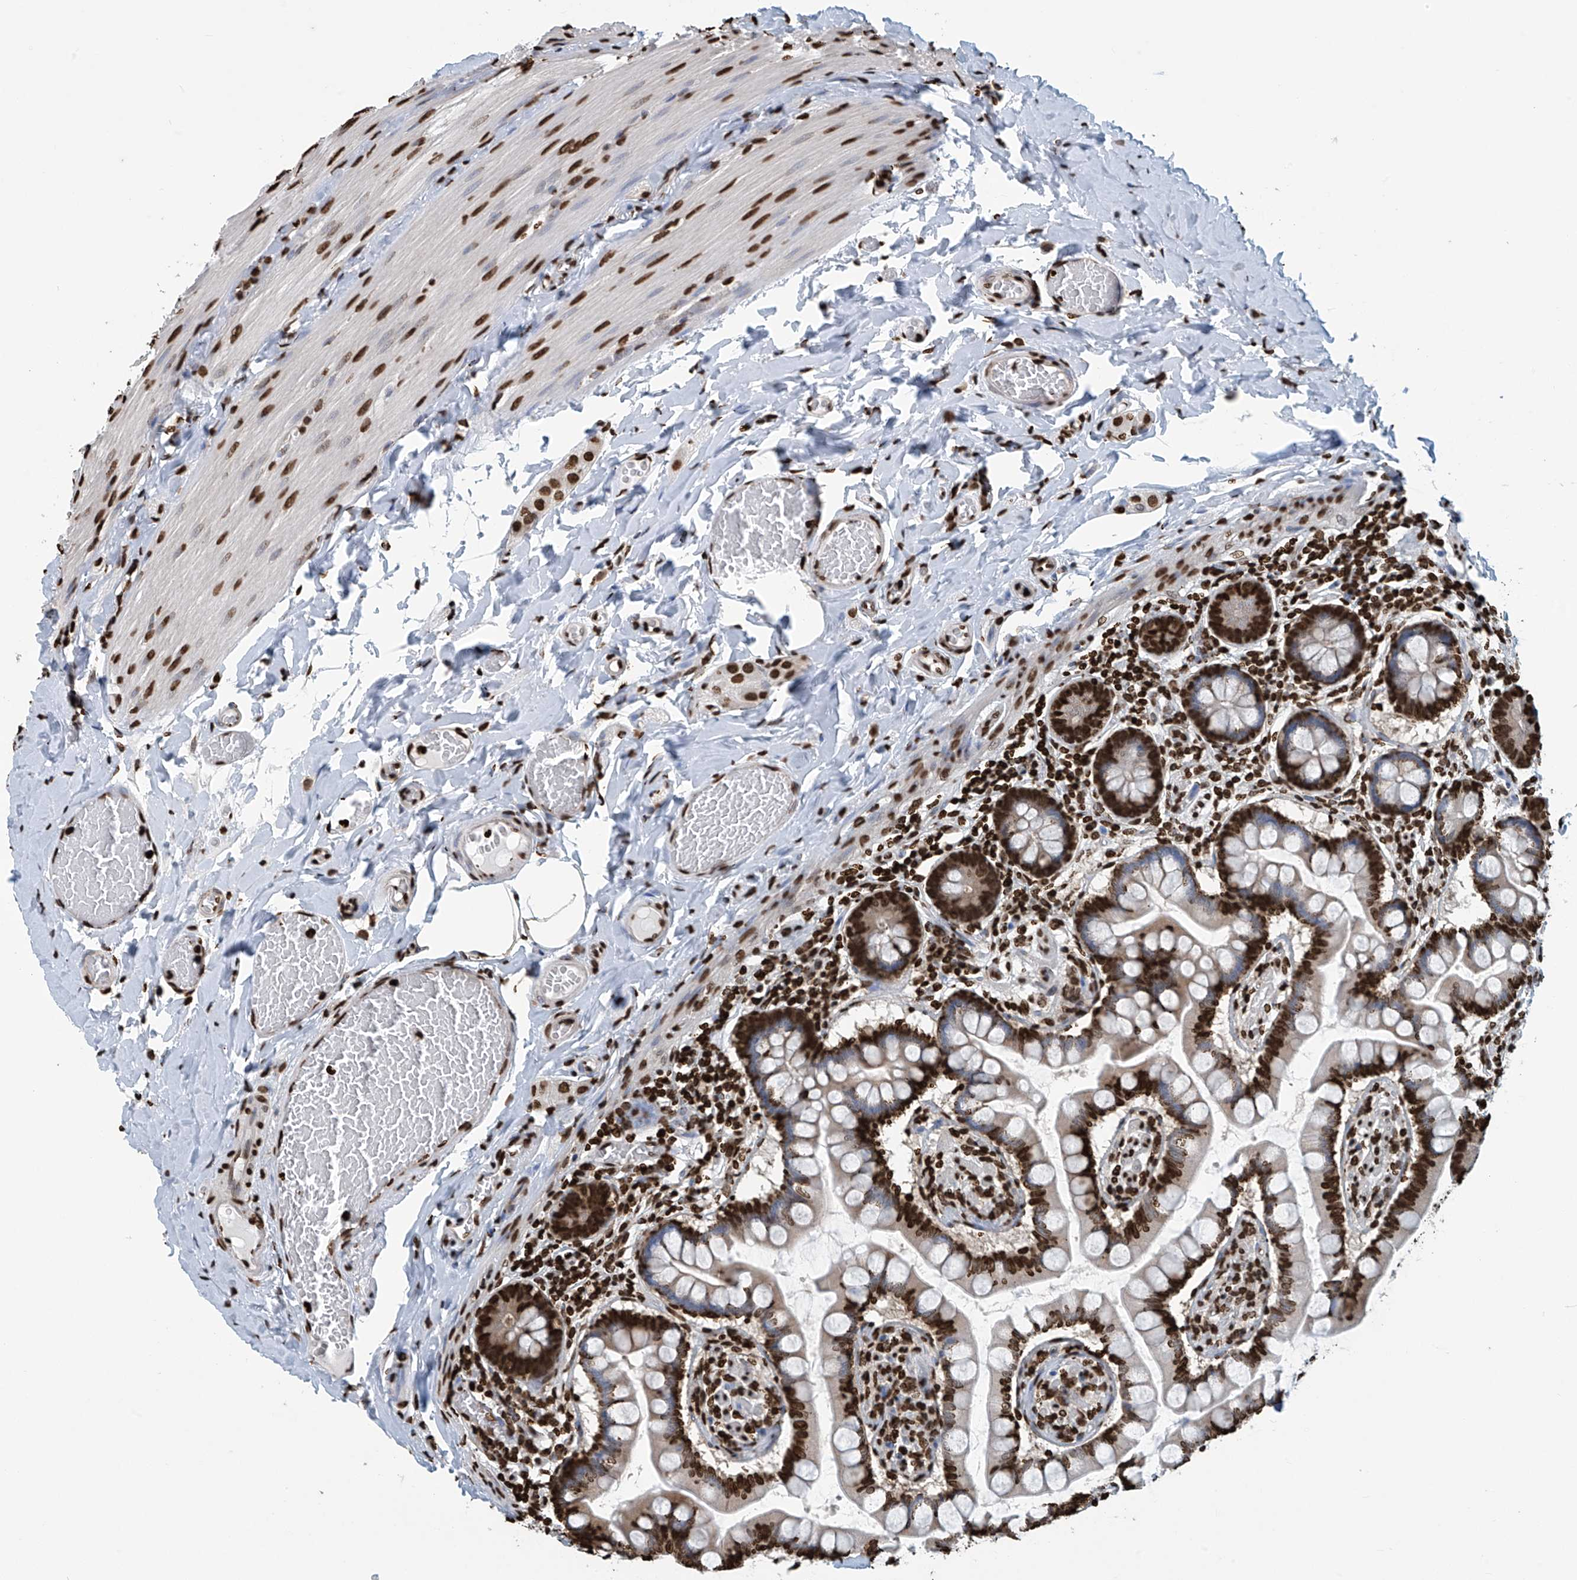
{"staining": {"intensity": "strong", "quantity": ">75%", "location": "nuclear"}, "tissue": "small intestine", "cell_type": "Glandular cells", "image_type": "normal", "snomed": [{"axis": "morphology", "description": "Normal tissue, NOS"}, {"axis": "topography", "description": "Small intestine"}], "caption": "Immunohistochemical staining of benign human small intestine exhibits >75% levels of strong nuclear protein expression in approximately >75% of glandular cells. (DAB (3,3'-diaminobenzidine) IHC with brightfield microscopy, high magnification).", "gene": "DPPA2", "patient": {"sex": "male", "age": 41}}